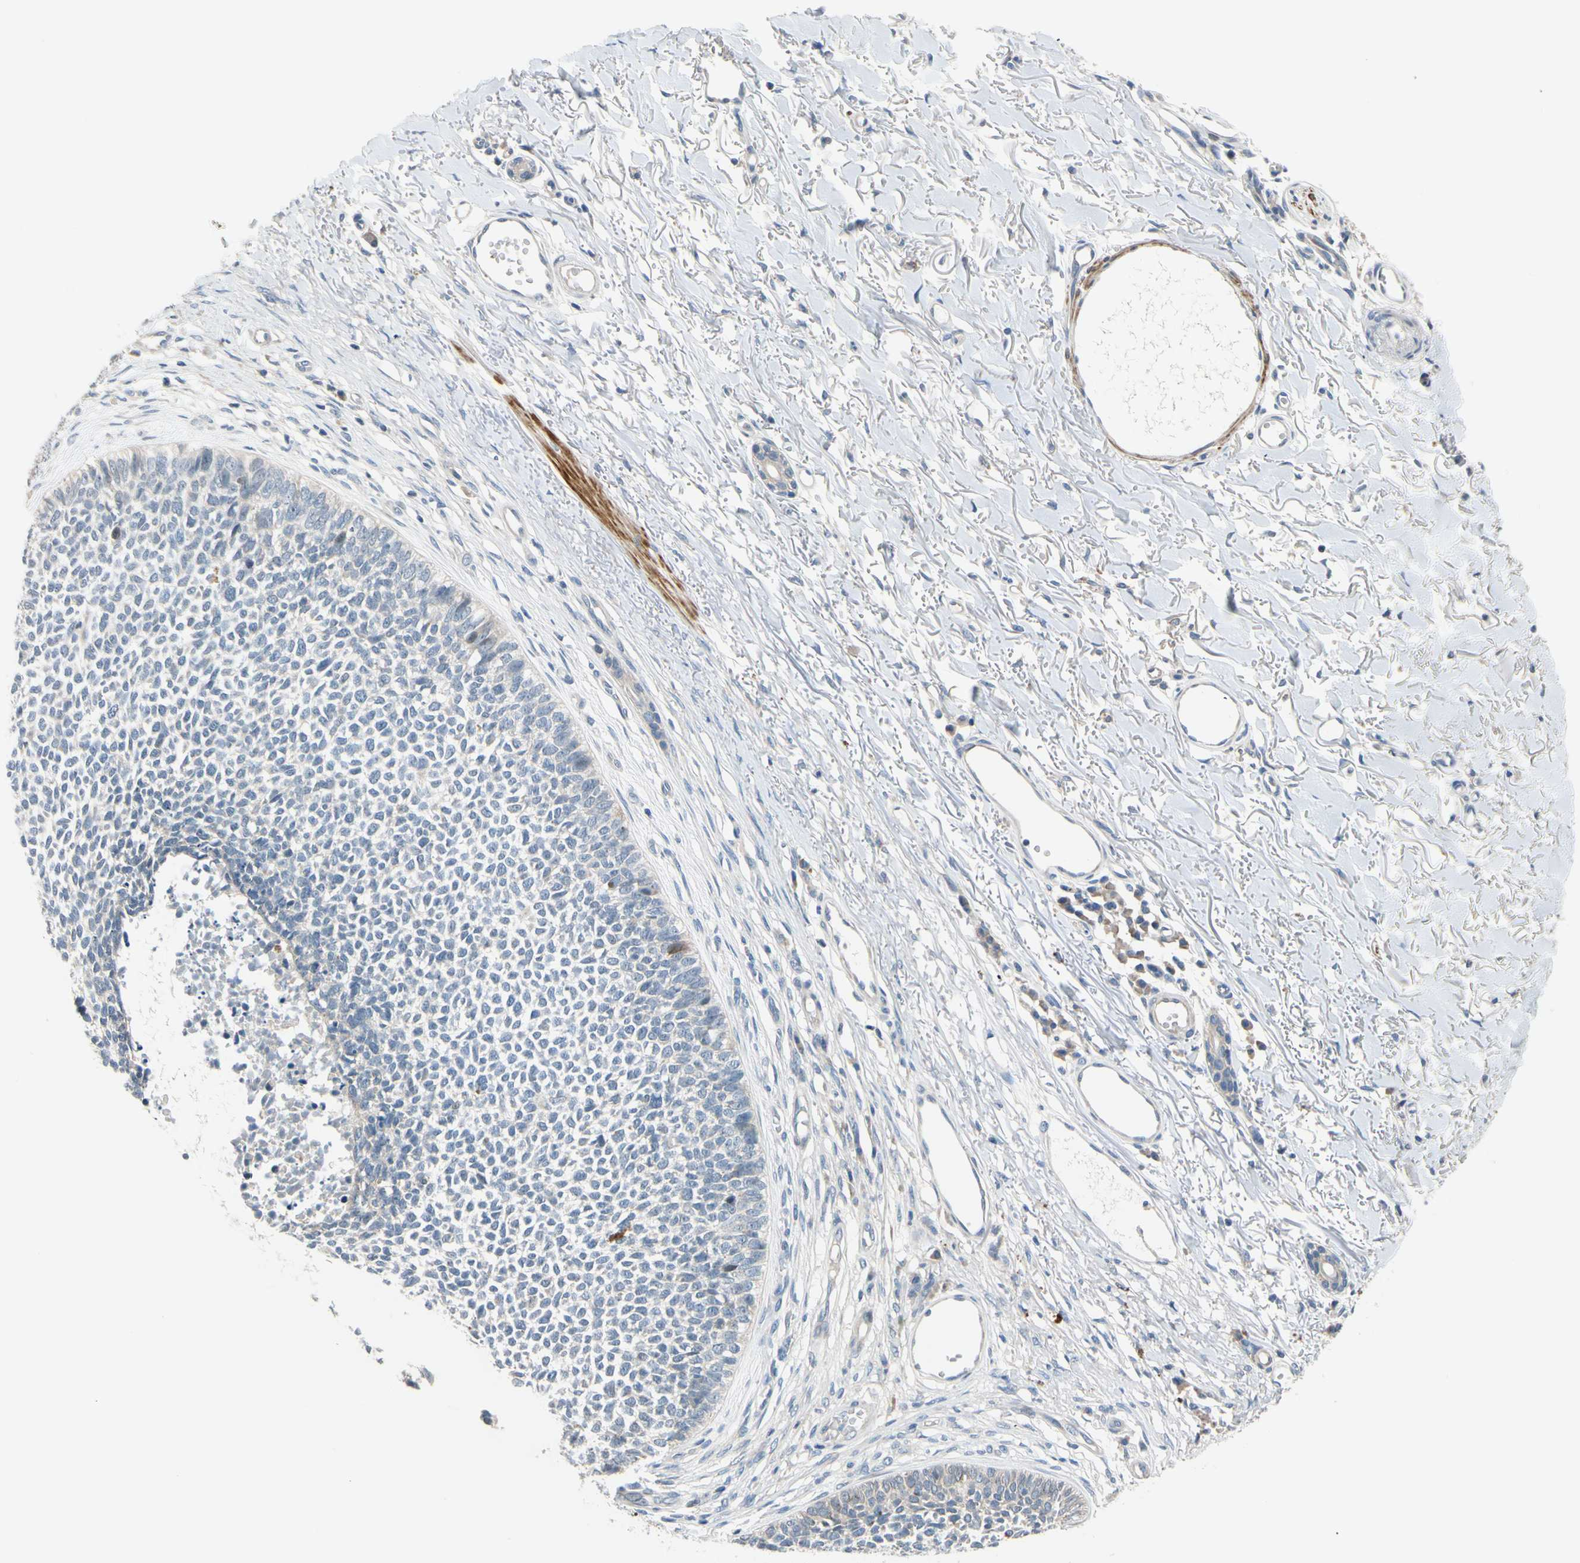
{"staining": {"intensity": "negative", "quantity": "none", "location": "none"}, "tissue": "skin cancer", "cell_type": "Tumor cells", "image_type": "cancer", "snomed": [{"axis": "morphology", "description": "Basal cell carcinoma"}, {"axis": "topography", "description": "Skin"}], "caption": "A photomicrograph of skin basal cell carcinoma stained for a protein displays no brown staining in tumor cells.", "gene": "SLC27A6", "patient": {"sex": "female", "age": 84}}